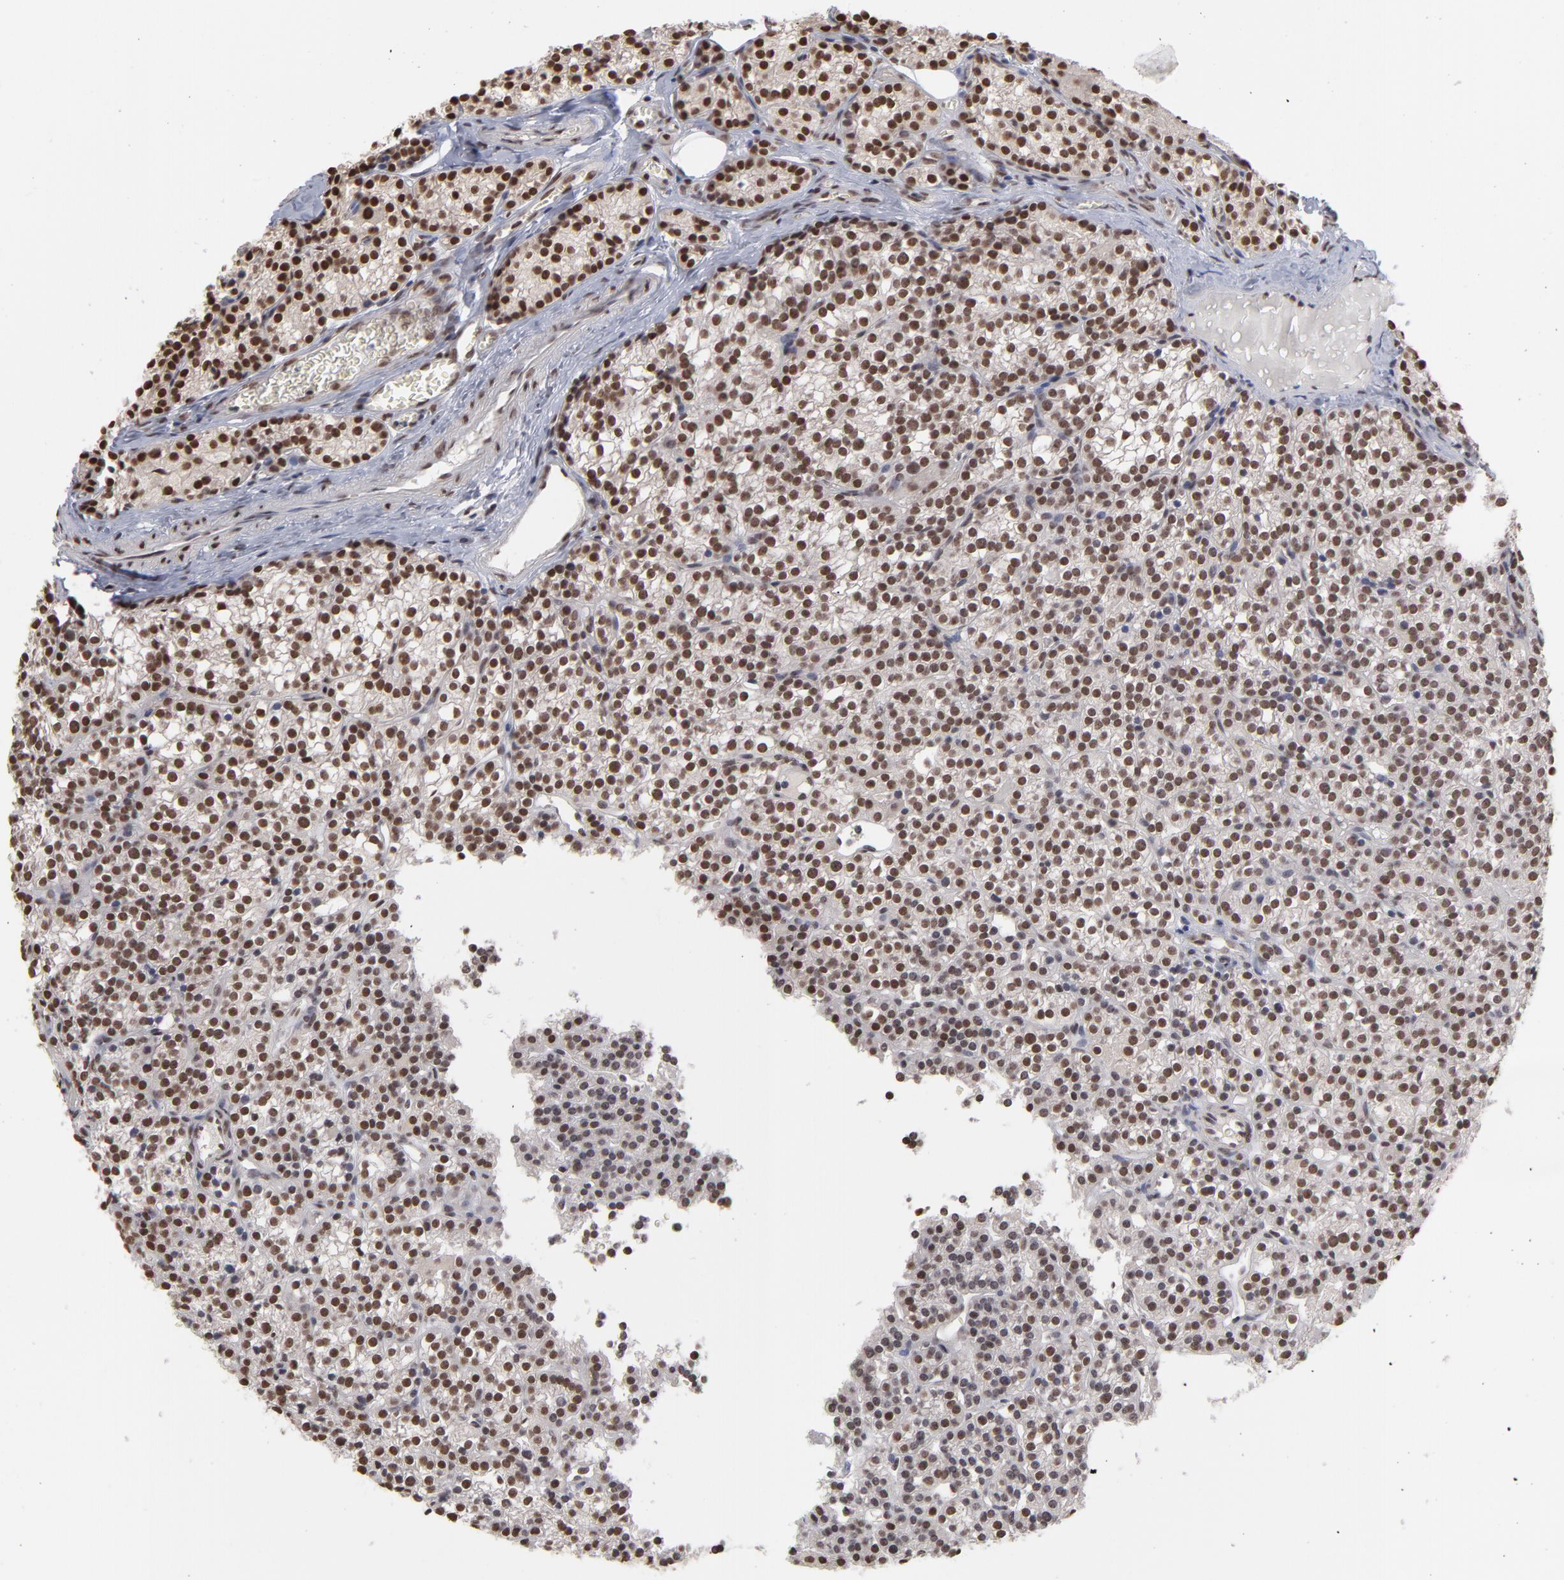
{"staining": {"intensity": "strong", "quantity": ">75%", "location": "cytoplasmic/membranous,nuclear"}, "tissue": "parathyroid gland", "cell_type": "Glandular cells", "image_type": "normal", "snomed": [{"axis": "morphology", "description": "Normal tissue, NOS"}, {"axis": "topography", "description": "Parathyroid gland"}], "caption": "Immunohistochemistry (IHC) of normal human parathyroid gland reveals high levels of strong cytoplasmic/membranous,nuclear staining in about >75% of glandular cells.", "gene": "ZNF3", "patient": {"sex": "female", "age": 50}}